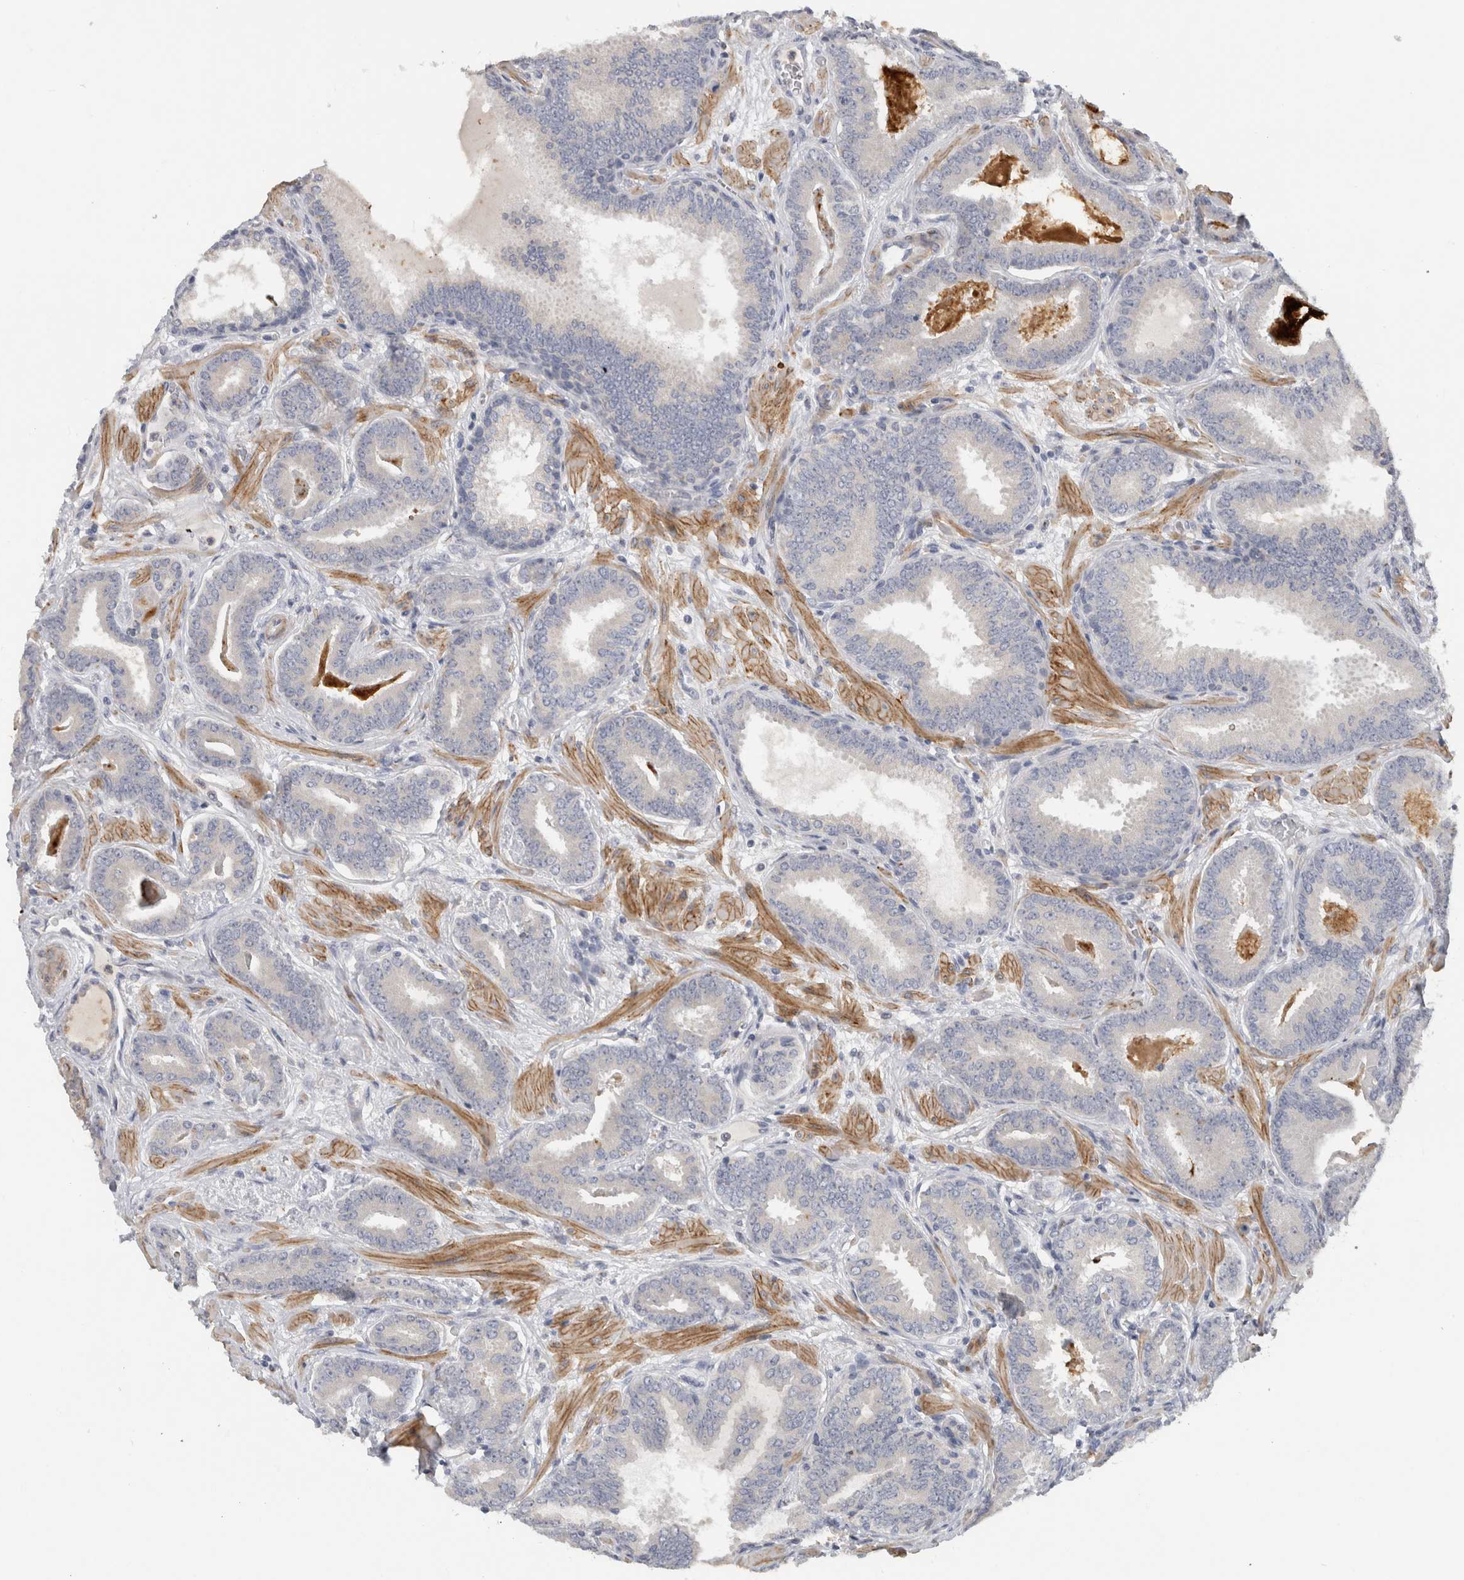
{"staining": {"intensity": "negative", "quantity": "none", "location": "none"}, "tissue": "prostate cancer", "cell_type": "Tumor cells", "image_type": "cancer", "snomed": [{"axis": "morphology", "description": "Adenocarcinoma, Low grade"}, {"axis": "topography", "description": "Prostate"}], "caption": "A histopathology image of human prostate low-grade adenocarcinoma is negative for staining in tumor cells.", "gene": "MGAT1", "patient": {"sex": "male", "age": 62}}